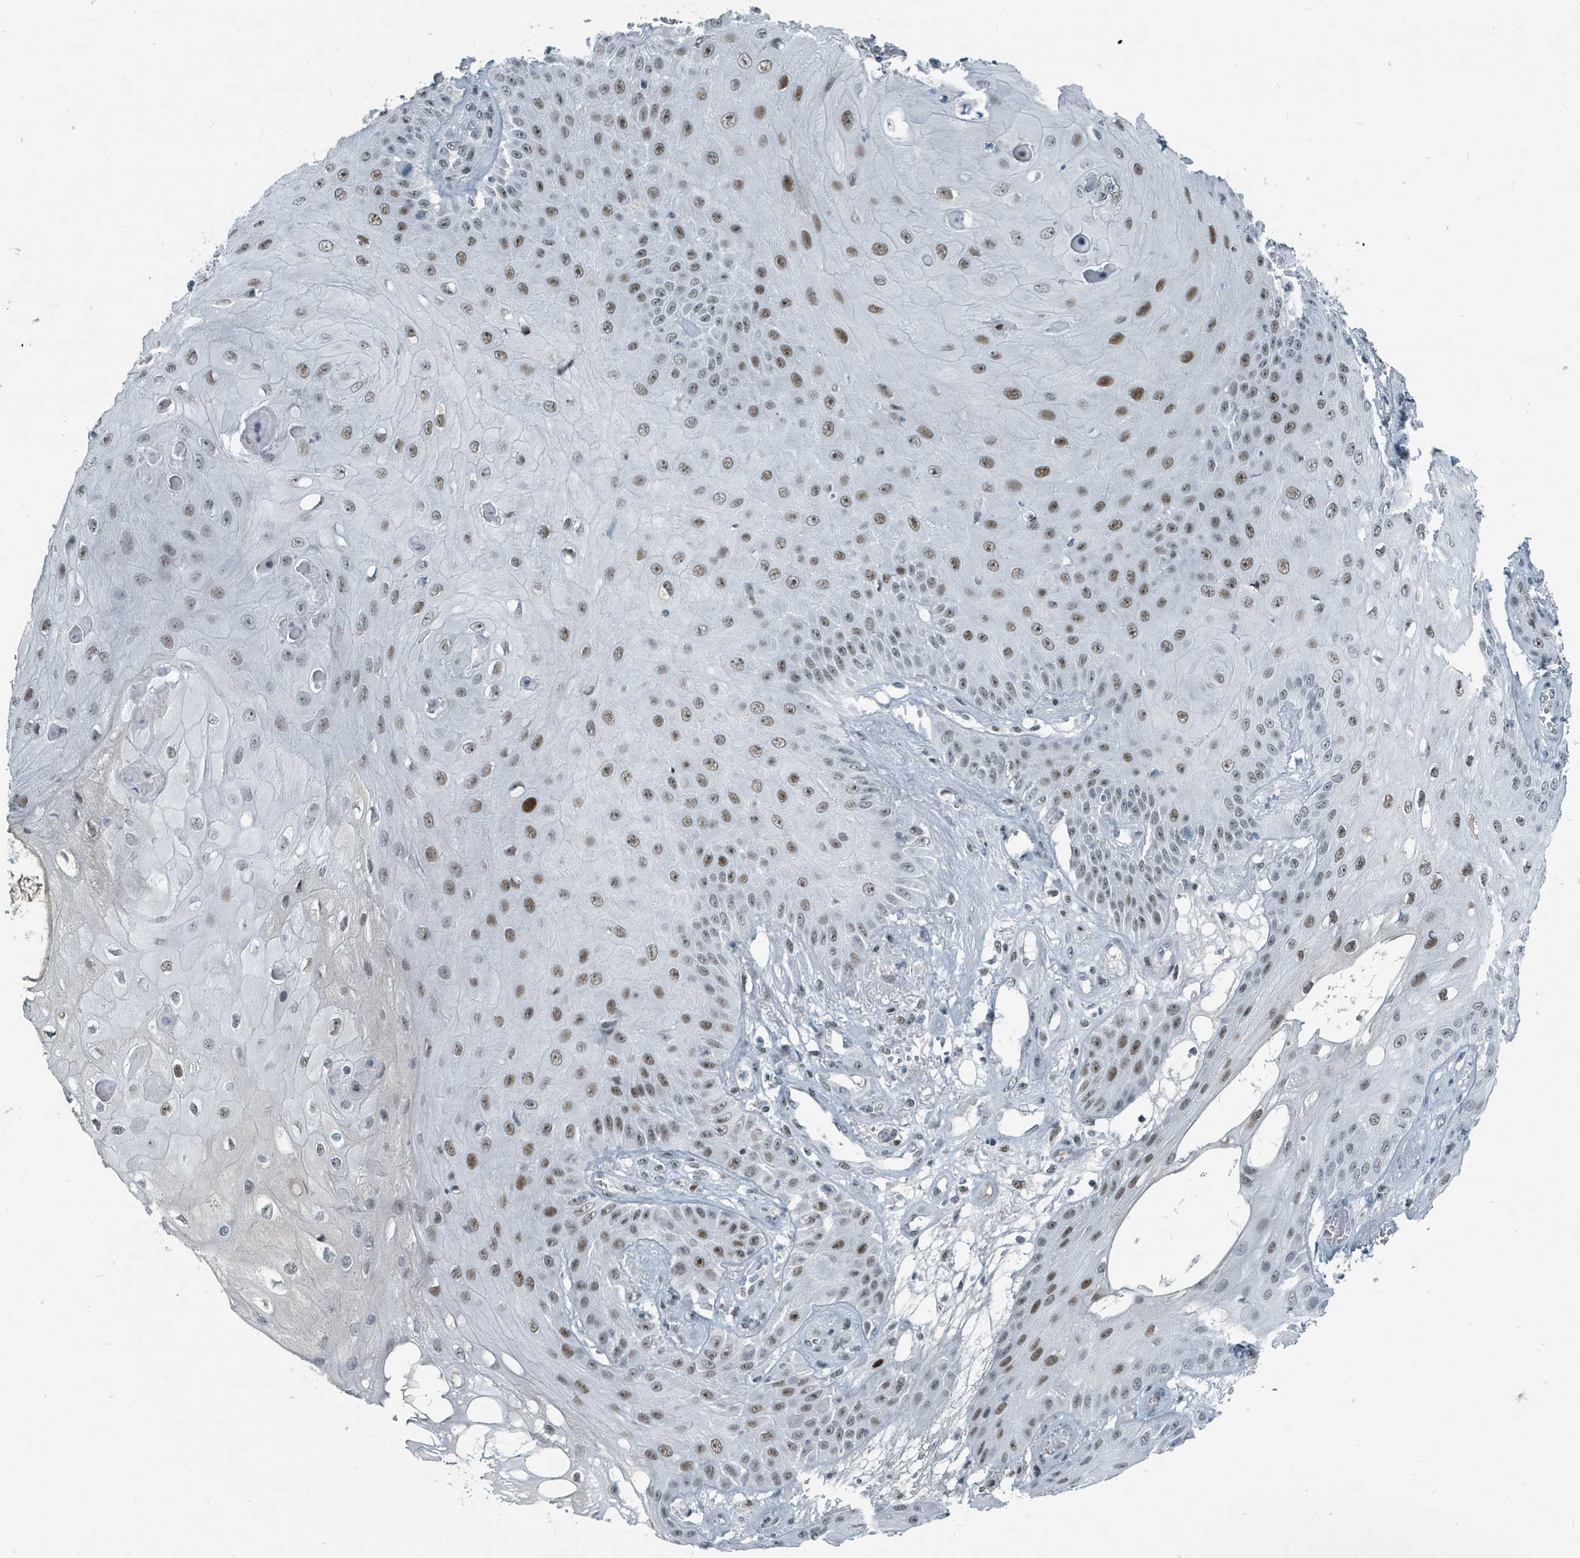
{"staining": {"intensity": "moderate", "quantity": ">75%", "location": "nuclear"}, "tissue": "skin cancer", "cell_type": "Tumor cells", "image_type": "cancer", "snomed": [{"axis": "morphology", "description": "Squamous cell carcinoma, NOS"}, {"axis": "topography", "description": "Skin"}], "caption": "IHC staining of skin cancer (squamous cell carcinoma), which displays medium levels of moderate nuclear positivity in approximately >75% of tumor cells indicating moderate nuclear protein staining. The staining was performed using DAB (3,3'-diaminobenzidine) (brown) for protein detection and nuclei were counterstained in hematoxylin (blue).", "gene": "UCK1", "patient": {"sex": "male", "age": 70}}